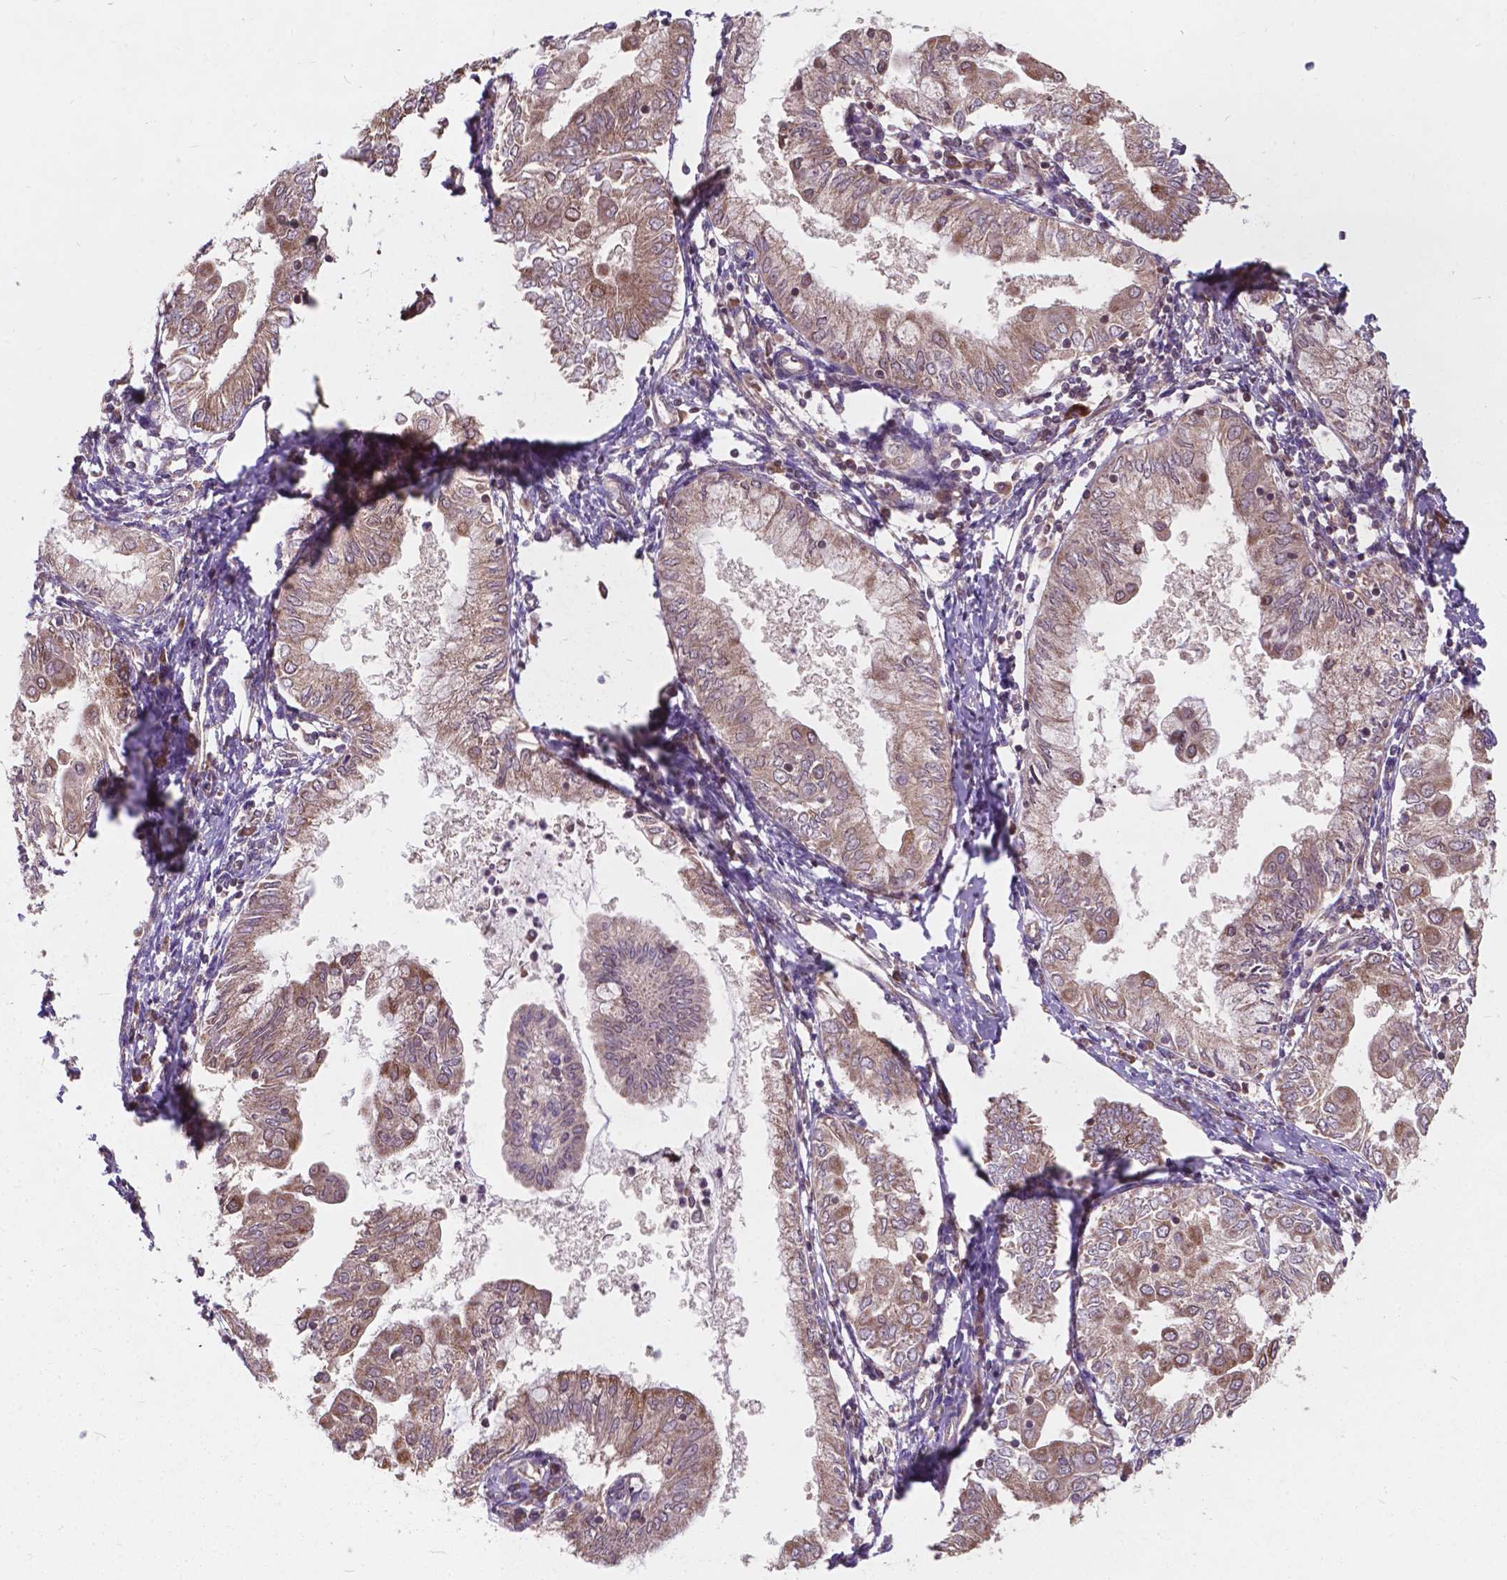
{"staining": {"intensity": "weak", "quantity": "25%-75%", "location": "cytoplasmic/membranous"}, "tissue": "endometrial cancer", "cell_type": "Tumor cells", "image_type": "cancer", "snomed": [{"axis": "morphology", "description": "Adenocarcinoma, NOS"}, {"axis": "topography", "description": "Endometrium"}], "caption": "Endometrial adenocarcinoma was stained to show a protein in brown. There is low levels of weak cytoplasmic/membranous positivity in approximately 25%-75% of tumor cells.", "gene": "MRPL33", "patient": {"sex": "female", "age": 68}}